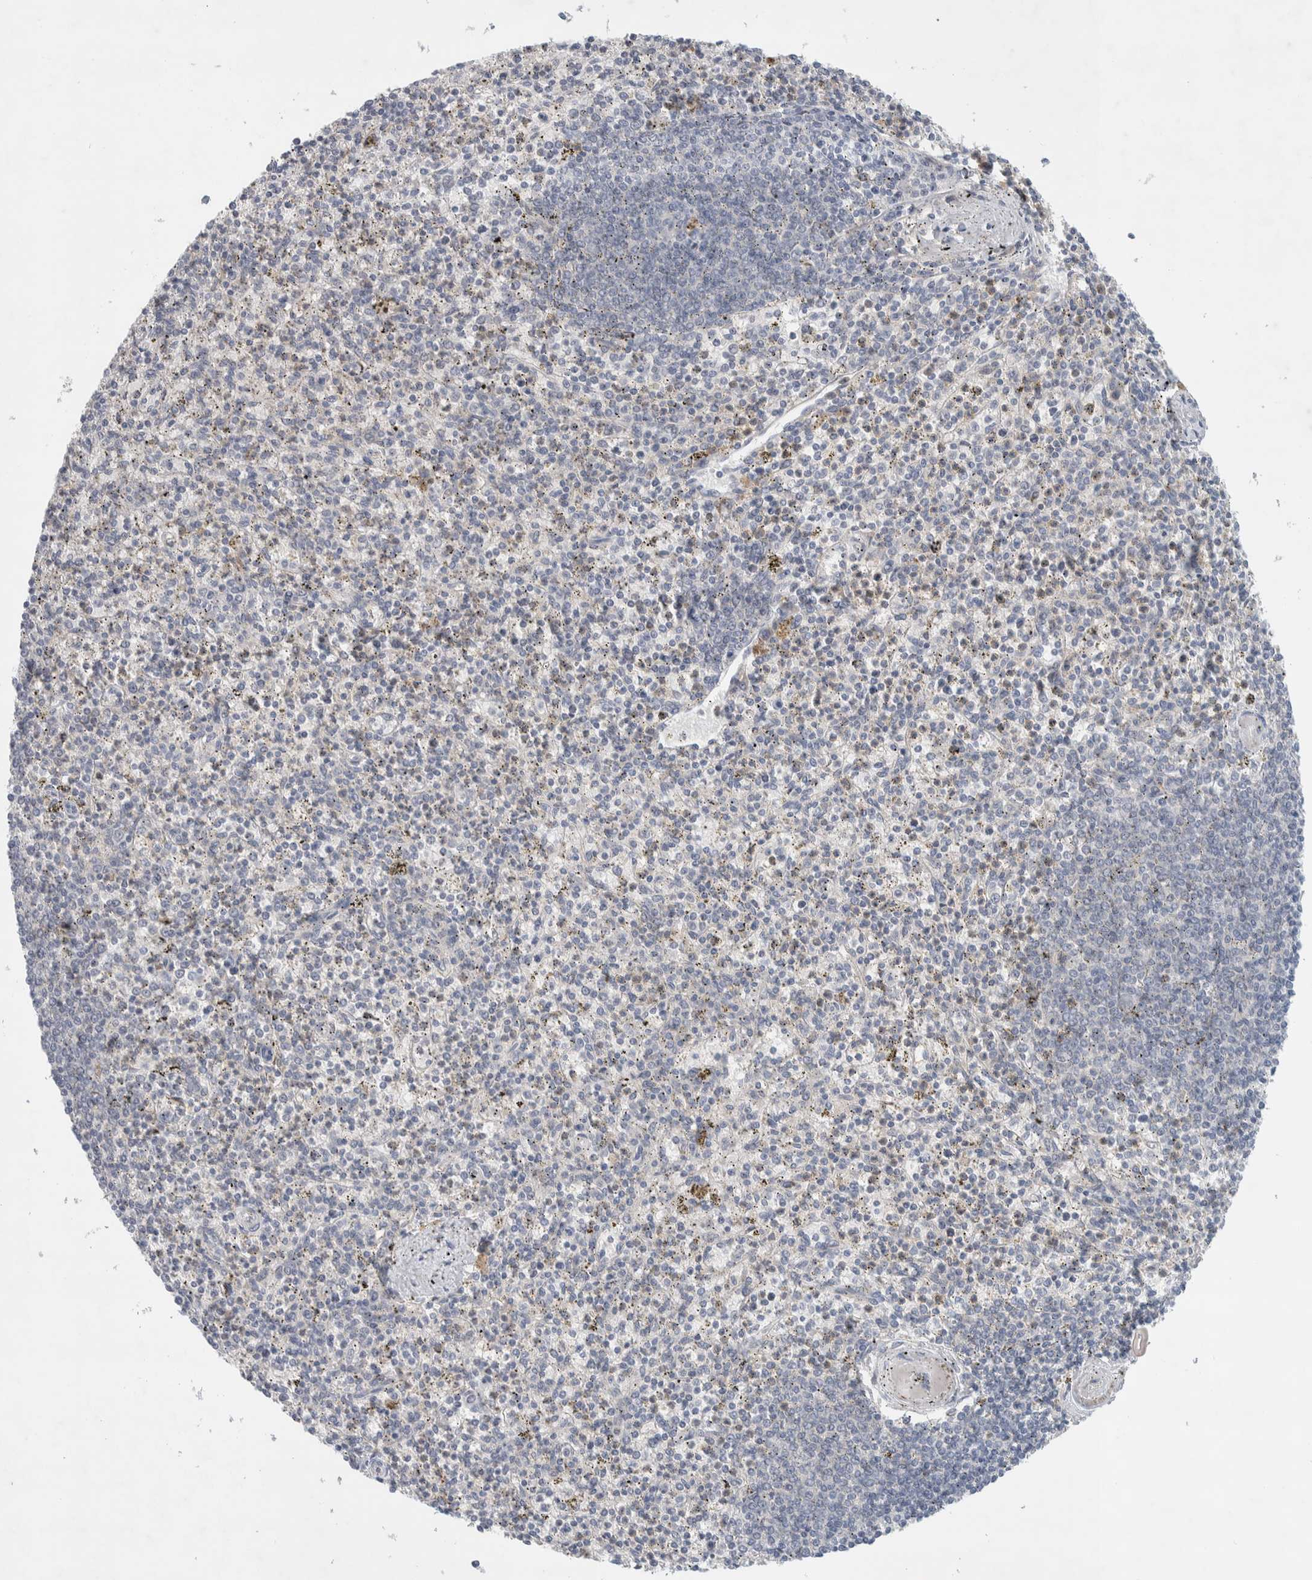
{"staining": {"intensity": "negative", "quantity": "none", "location": "none"}, "tissue": "spleen", "cell_type": "Cells in red pulp", "image_type": "normal", "snomed": [{"axis": "morphology", "description": "Normal tissue, NOS"}, {"axis": "topography", "description": "Spleen"}], "caption": "This histopathology image is of normal spleen stained with immunohistochemistry to label a protein in brown with the nuclei are counter-stained blue. There is no positivity in cells in red pulp.", "gene": "DEPTOR", "patient": {"sex": "male", "age": 72}}